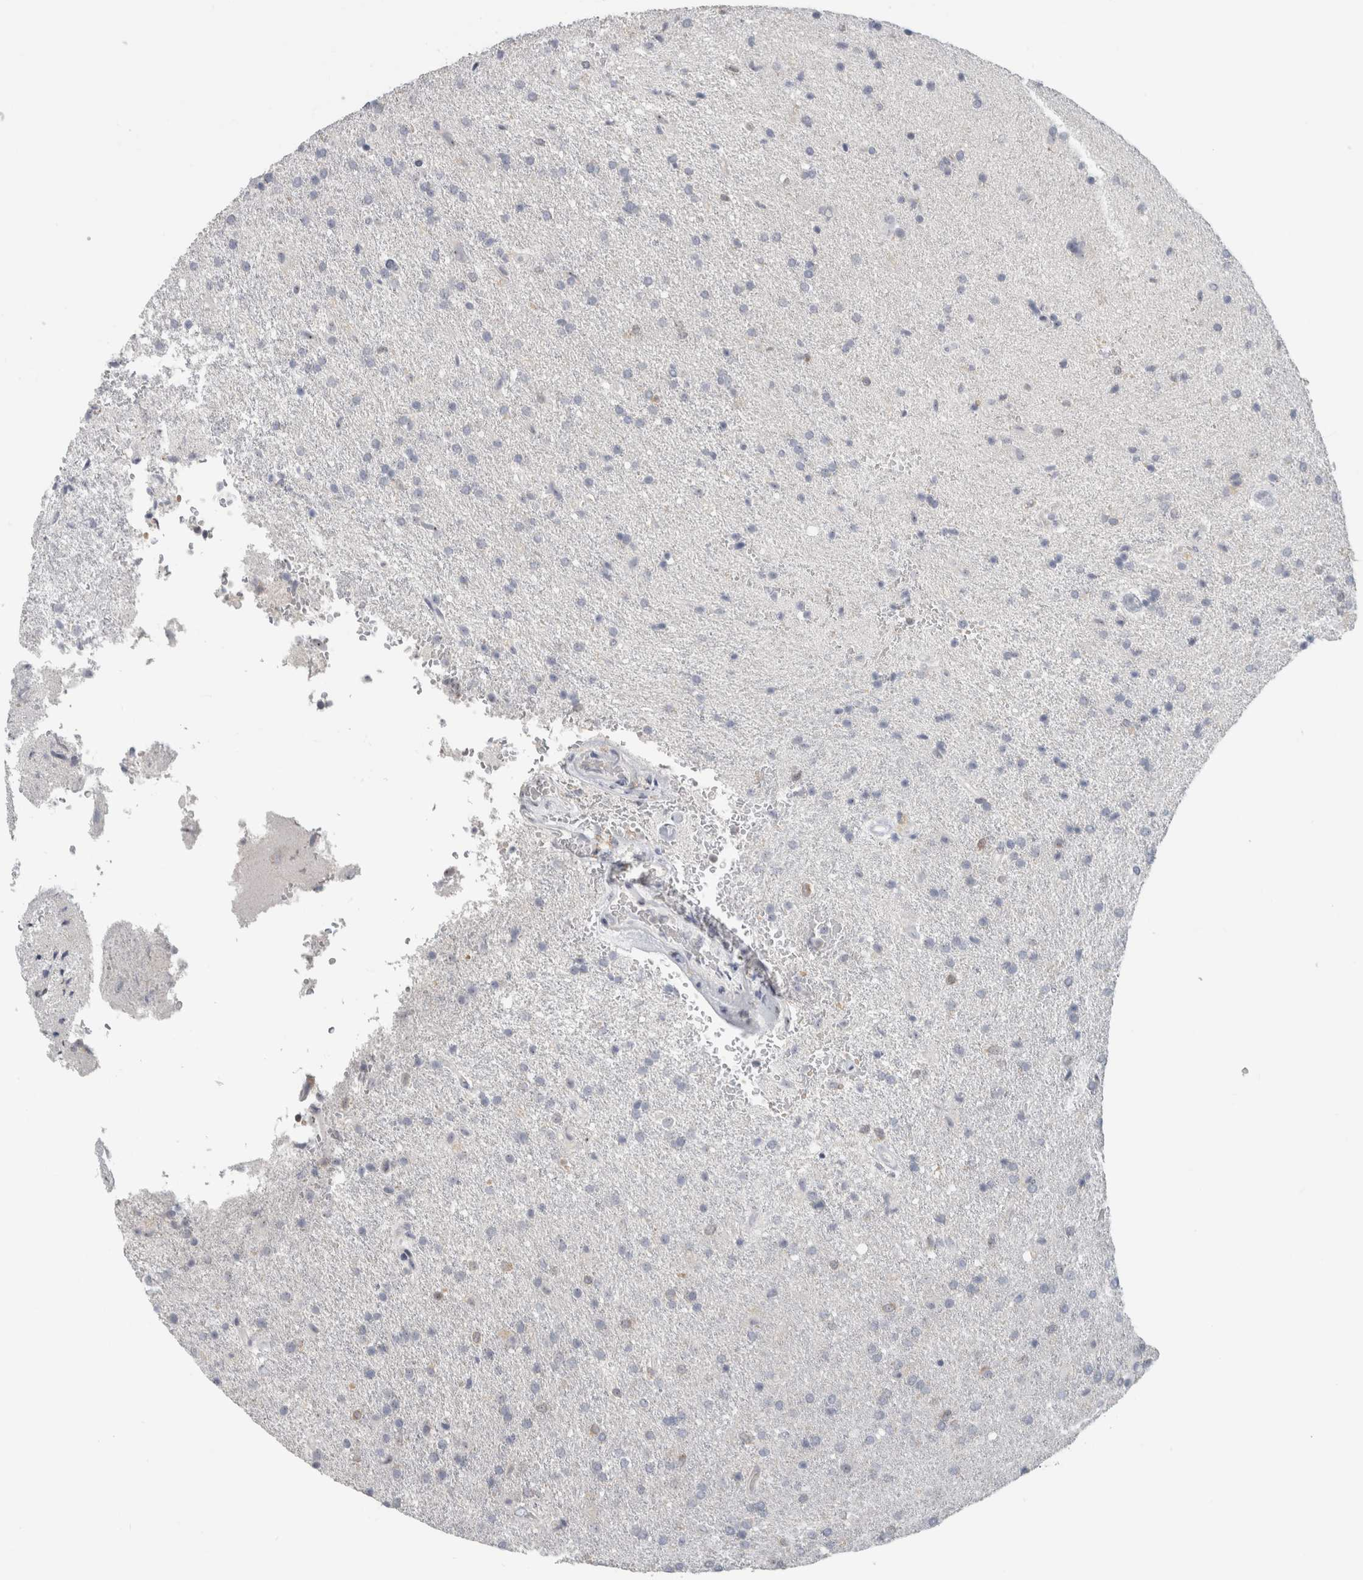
{"staining": {"intensity": "negative", "quantity": "none", "location": "none"}, "tissue": "glioma", "cell_type": "Tumor cells", "image_type": "cancer", "snomed": [{"axis": "morphology", "description": "Glioma, malignant, High grade"}, {"axis": "topography", "description": "Brain"}], "caption": "Immunohistochemical staining of human glioma shows no significant staining in tumor cells.", "gene": "FMR1NB", "patient": {"sex": "male", "age": 72}}